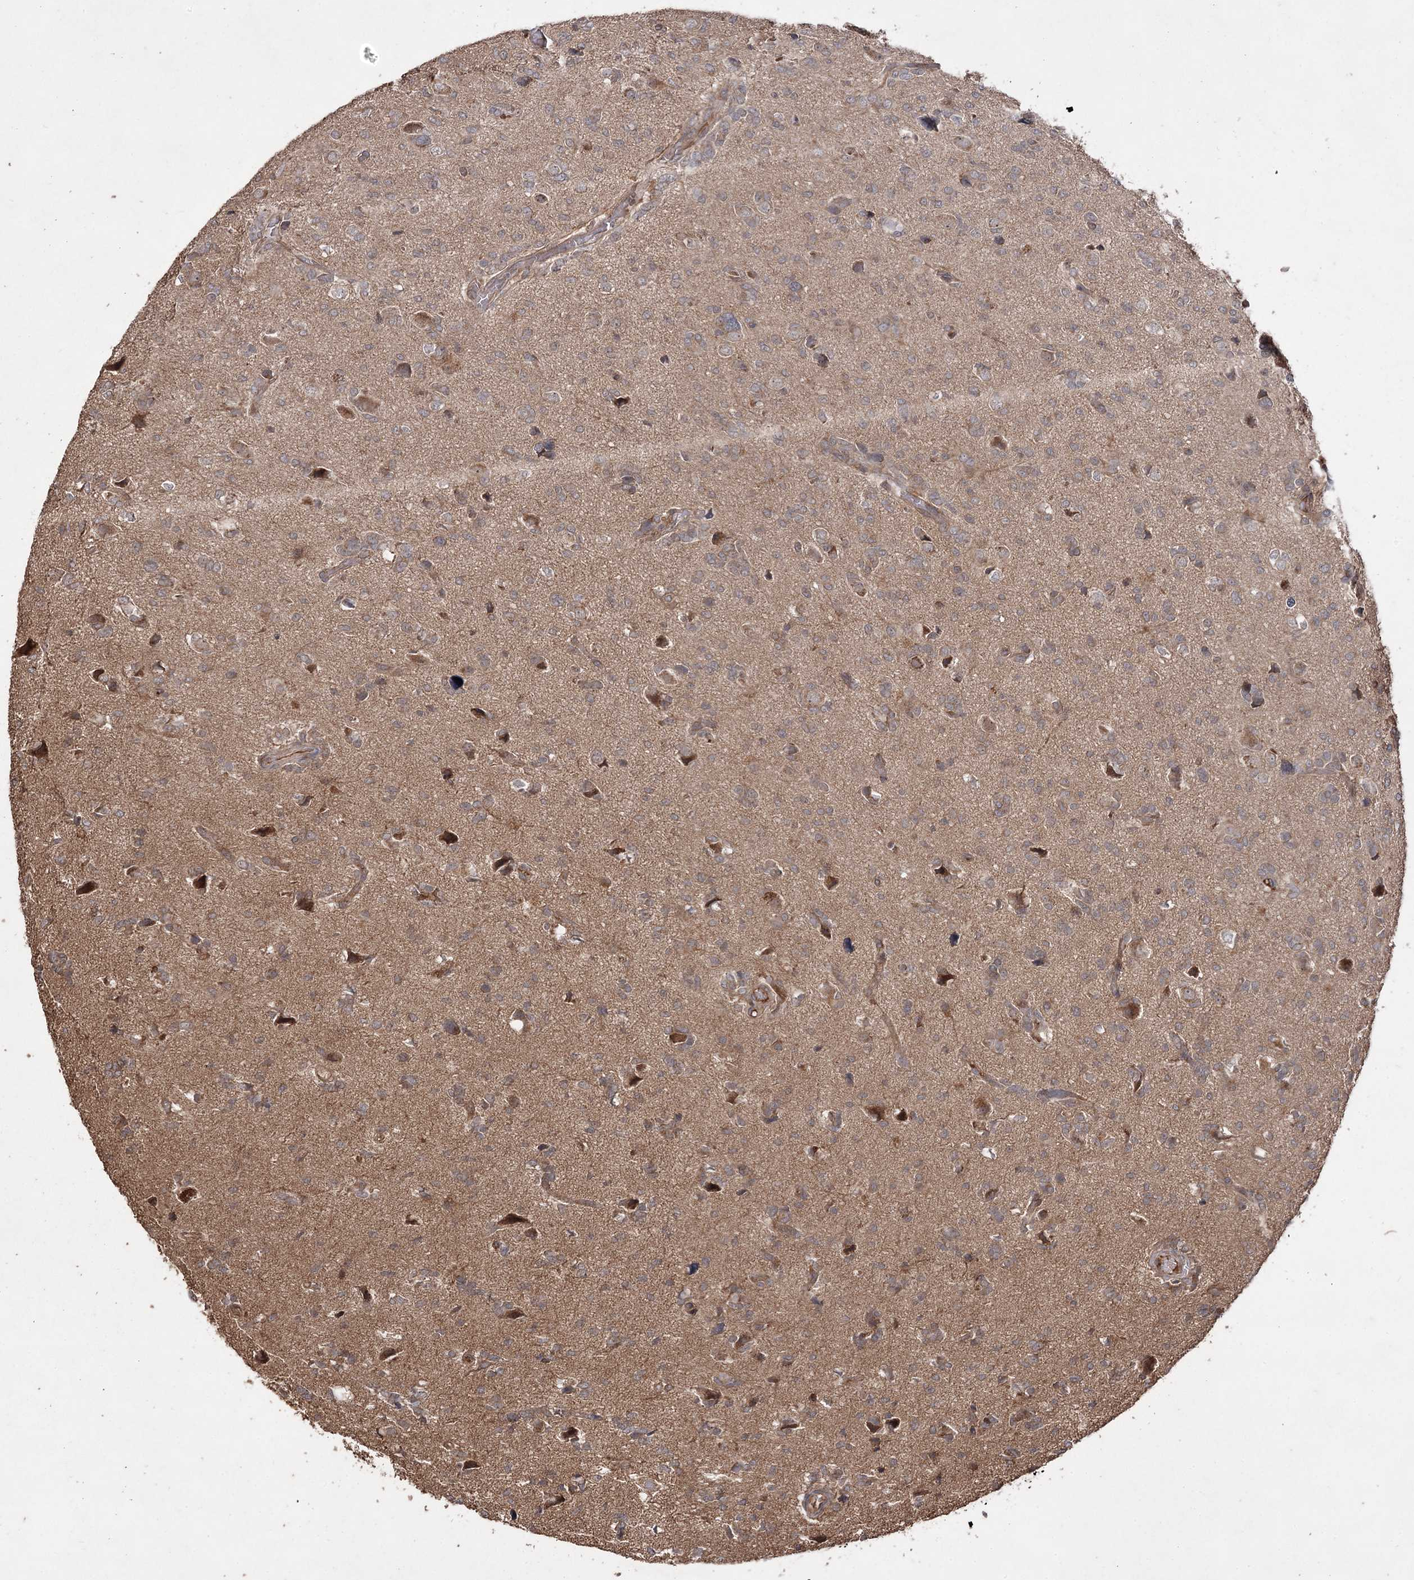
{"staining": {"intensity": "weak", "quantity": ">75%", "location": "cytoplasmic/membranous"}, "tissue": "glioma", "cell_type": "Tumor cells", "image_type": "cancer", "snomed": [{"axis": "morphology", "description": "Glioma, malignant, High grade"}, {"axis": "topography", "description": "Brain"}], "caption": "Protein staining displays weak cytoplasmic/membranous positivity in about >75% of tumor cells in glioma.", "gene": "FANCL", "patient": {"sex": "female", "age": 59}}